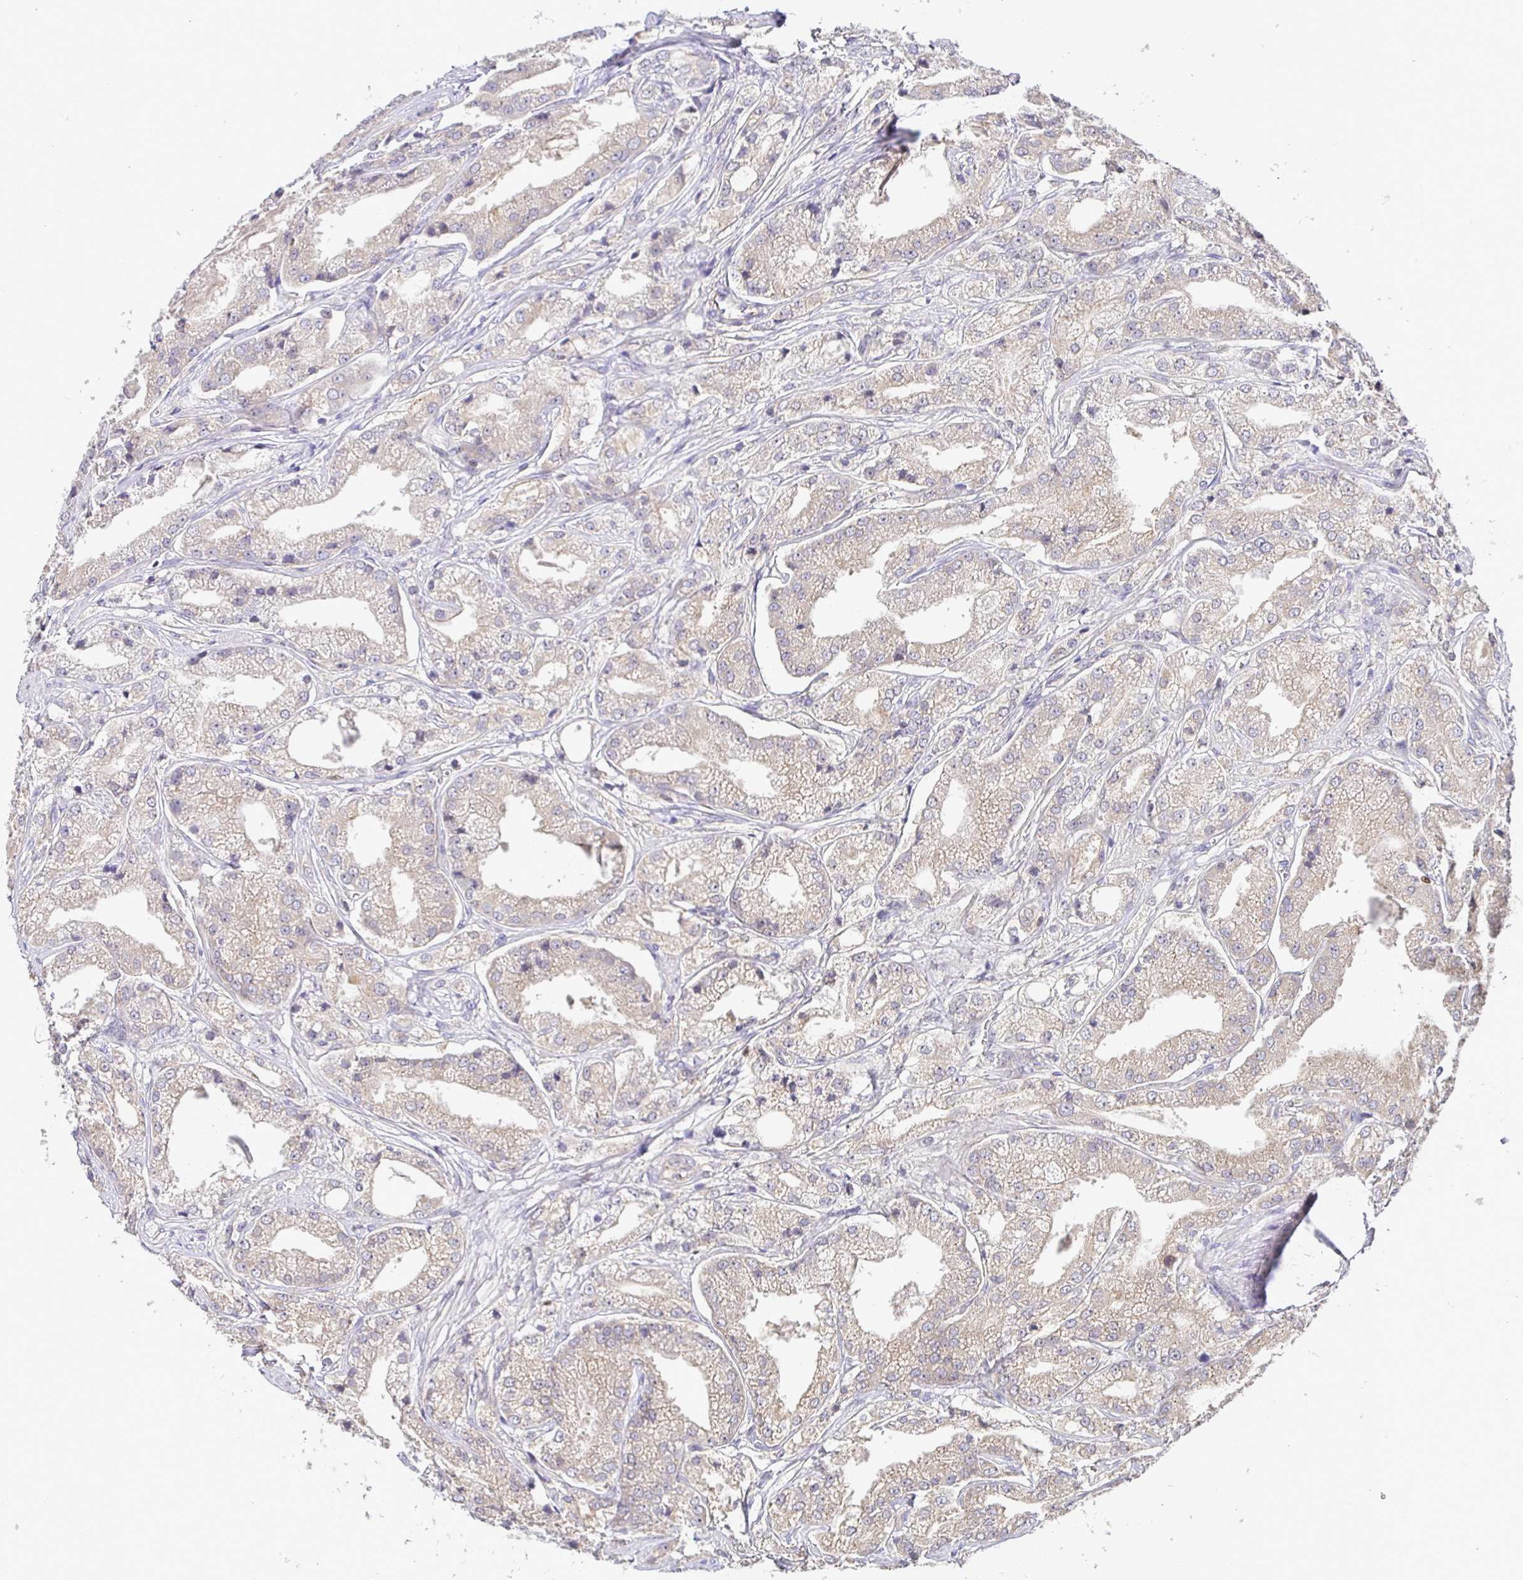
{"staining": {"intensity": "weak", "quantity": "25%-75%", "location": "cytoplasmic/membranous"}, "tissue": "prostate cancer", "cell_type": "Tumor cells", "image_type": "cancer", "snomed": [{"axis": "morphology", "description": "Adenocarcinoma, High grade"}, {"axis": "topography", "description": "Prostate"}], "caption": "Prostate adenocarcinoma (high-grade) stained with DAB (3,3'-diaminobenzidine) immunohistochemistry (IHC) exhibits low levels of weak cytoplasmic/membranous positivity in about 25%-75% of tumor cells.", "gene": "SATB1", "patient": {"sex": "male", "age": 61}}